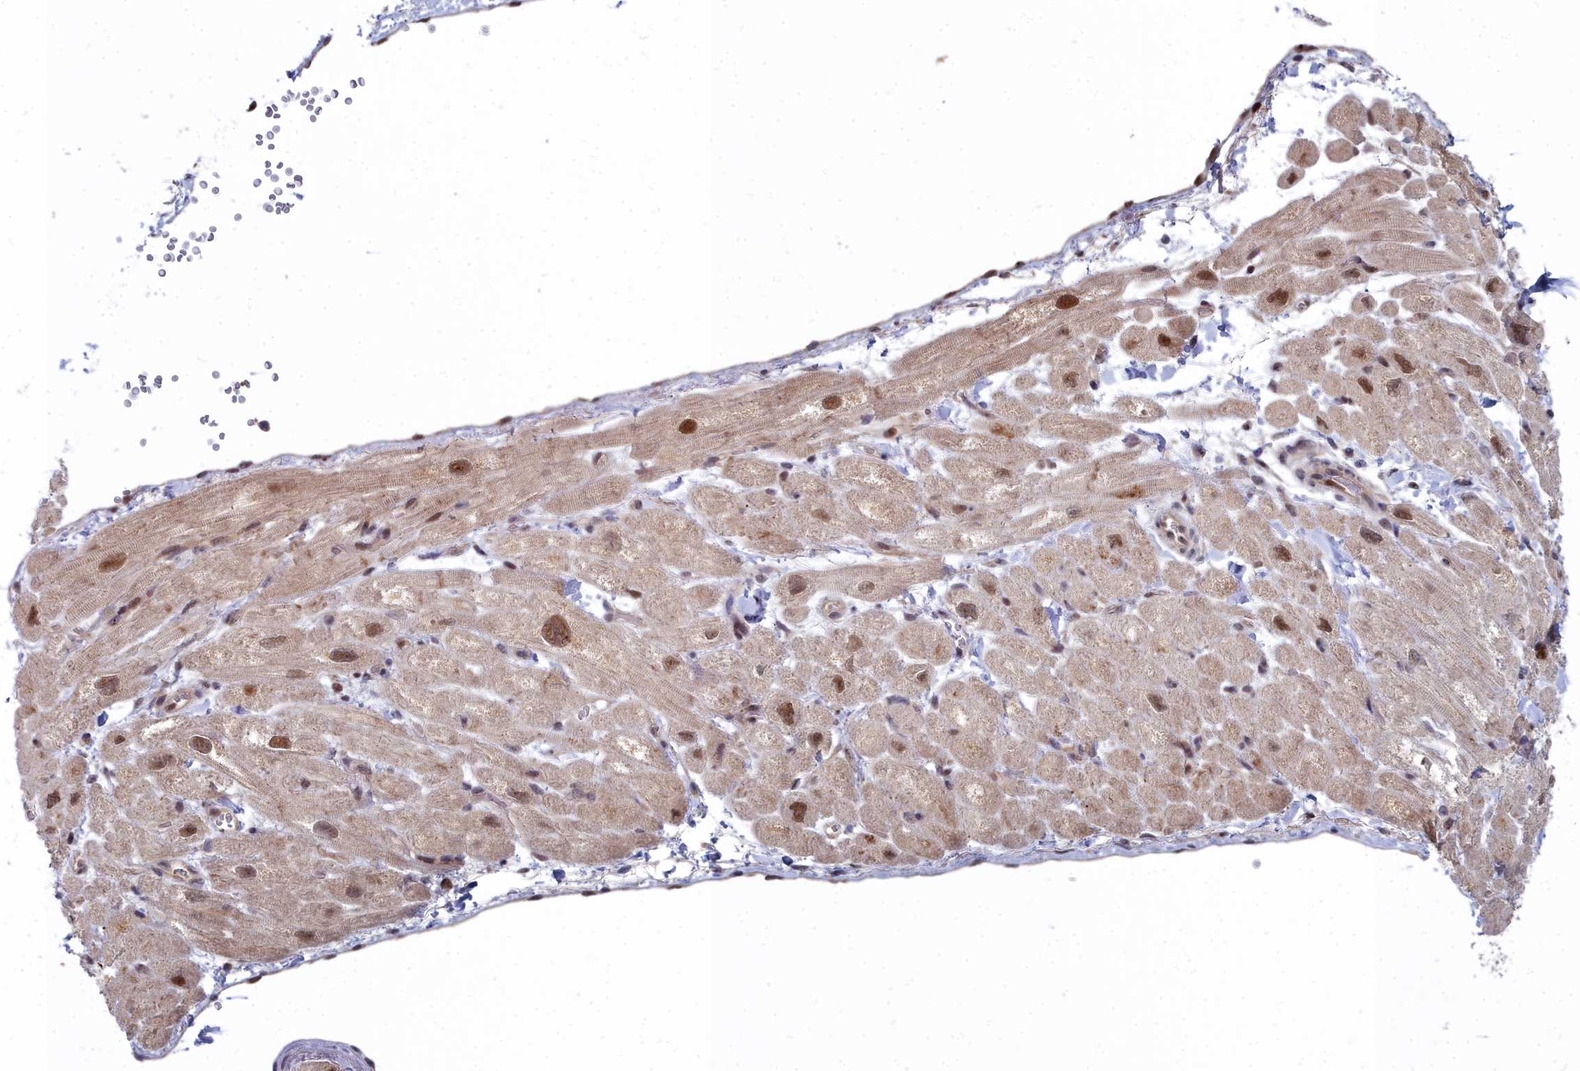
{"staining": {"intensity": "moderate", "quantity": "<25%", "location": "cytoplasmic/membranous,nuclear"}, "tissue": "heart muscle", "cell_type": "Cardiomyocytes", "image_type": "normal", "snomed": [{"axis": "morphology", "description": "Normal tissue, NOS"}, {"axis": "topography", "description": "Heart"}], "caption": "IHC staining of unremarkable heart muscle, which shows low levels of moderate cytoplasmic/membranous,nuclear expression in about <25% of cardiomyocytes indicating moderate cytoplasmic/membranous,nuclear protein expression. The staining was performed using DAB (3,3'-diaminobenzidine) (brown) for protein detection and nuclei were counterstained in hematoxylin (blue).", "gene": "RPS27A", "patient": {"sex": "male", "age": 65}}